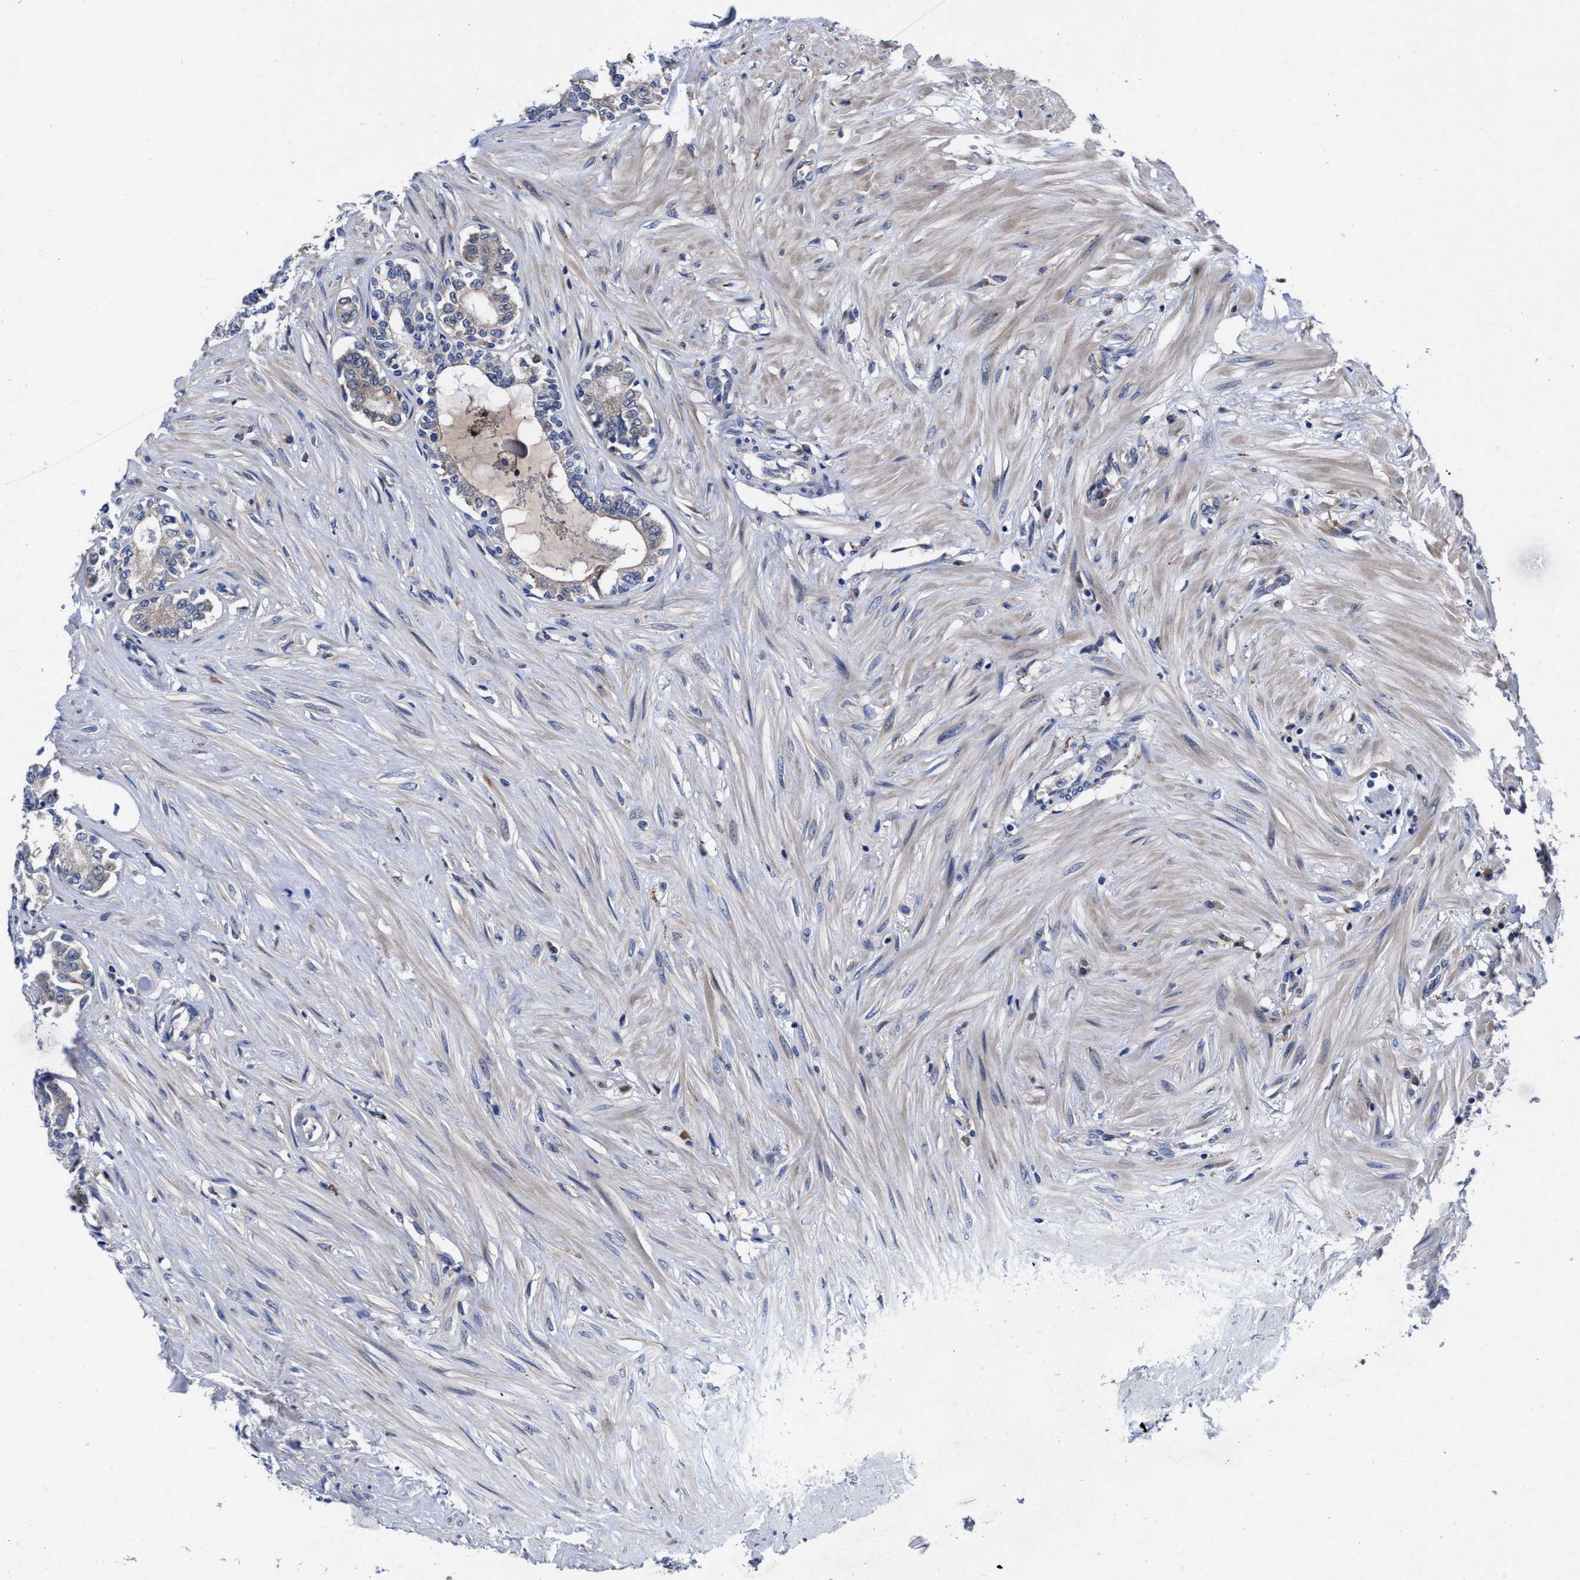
{"staining": {"intensity": "weak", "quantity": "25%-75%", "location": "cytoplasmic/membranous"}, "tissue": "seminal vesicle", "cell_type": "Glandular cells", "image_type": "normal", "snomed": [{"axis": "morphology", "description": "Normal tissue, NOS"}, {"axis": "morphology", "description": "Adenocarcinoma, High grade"}, {"axis": "topography", "description": "Prostate"}, {"axis": "topography", "description": "Seminal veicle"}], "caption": "Immunohistochemistry image of unremarkable seminal vesicle stained for a protein (brown), which exhibits low levels of weak cytoplasmic/membranous staining in approximately 25%-75% of glandular cells.", "gene": "TXNDC17", "patient": {"sex": "male", "age": 55}}